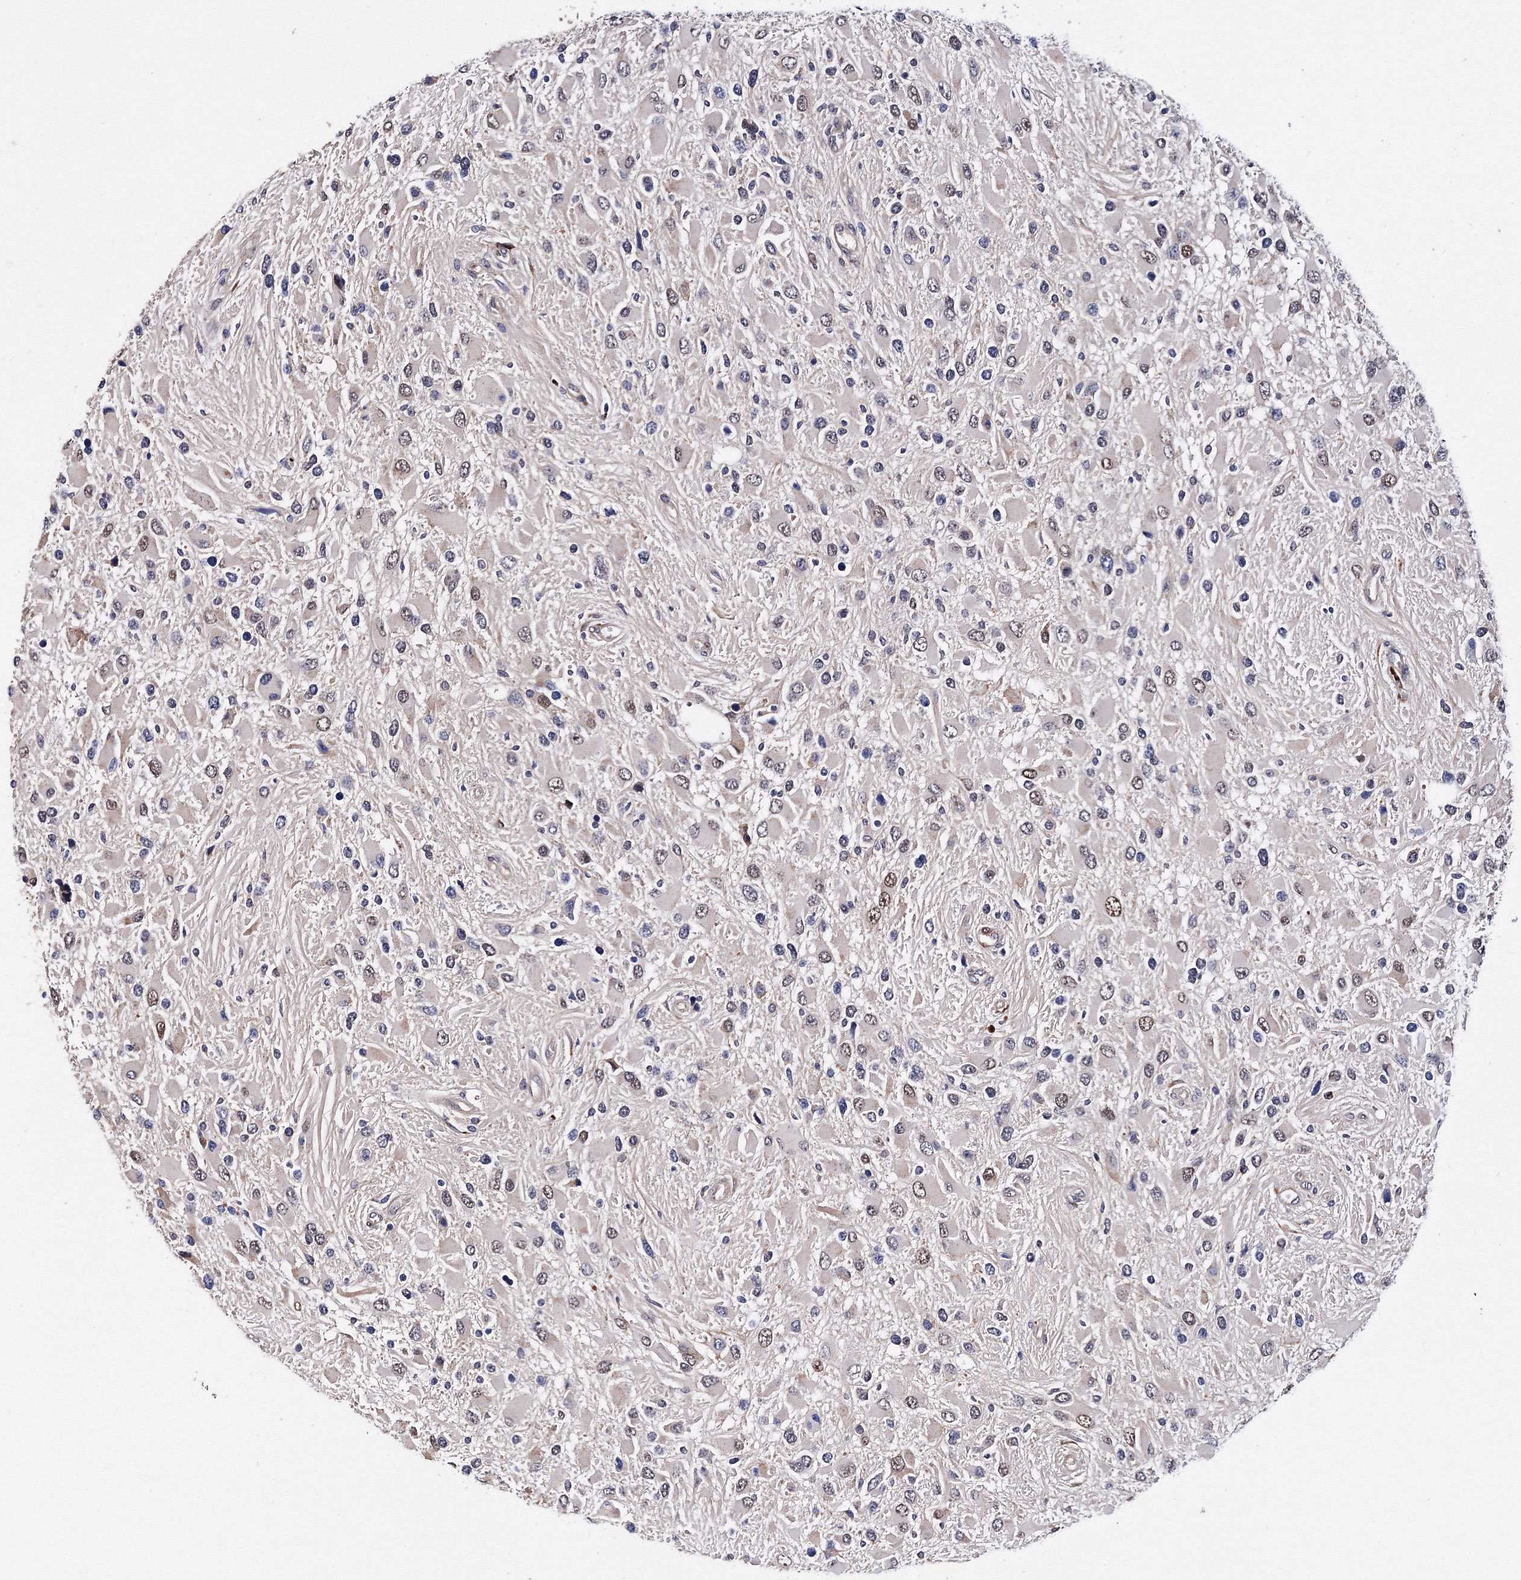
{"staining": {"intensity": "negative", "quantity": "none", "location": "none"}, "tissue": "glioma", "cell_type": "Tumor cells", "image_type": "cancer", "snomed": [{"axis": "morphology", "description": "Glioma, malignant, High grade"}, {"axis": "topography", "description": "Brain"}], "caption": "High magnification brightfield microscopy of glioma stained with DAB (brown) and counterstained with hematoxylin (blue): tumor cells show no significant positivity.", "gene": "PHYKPL", "patient": {"sex": "male", "age": 53}}